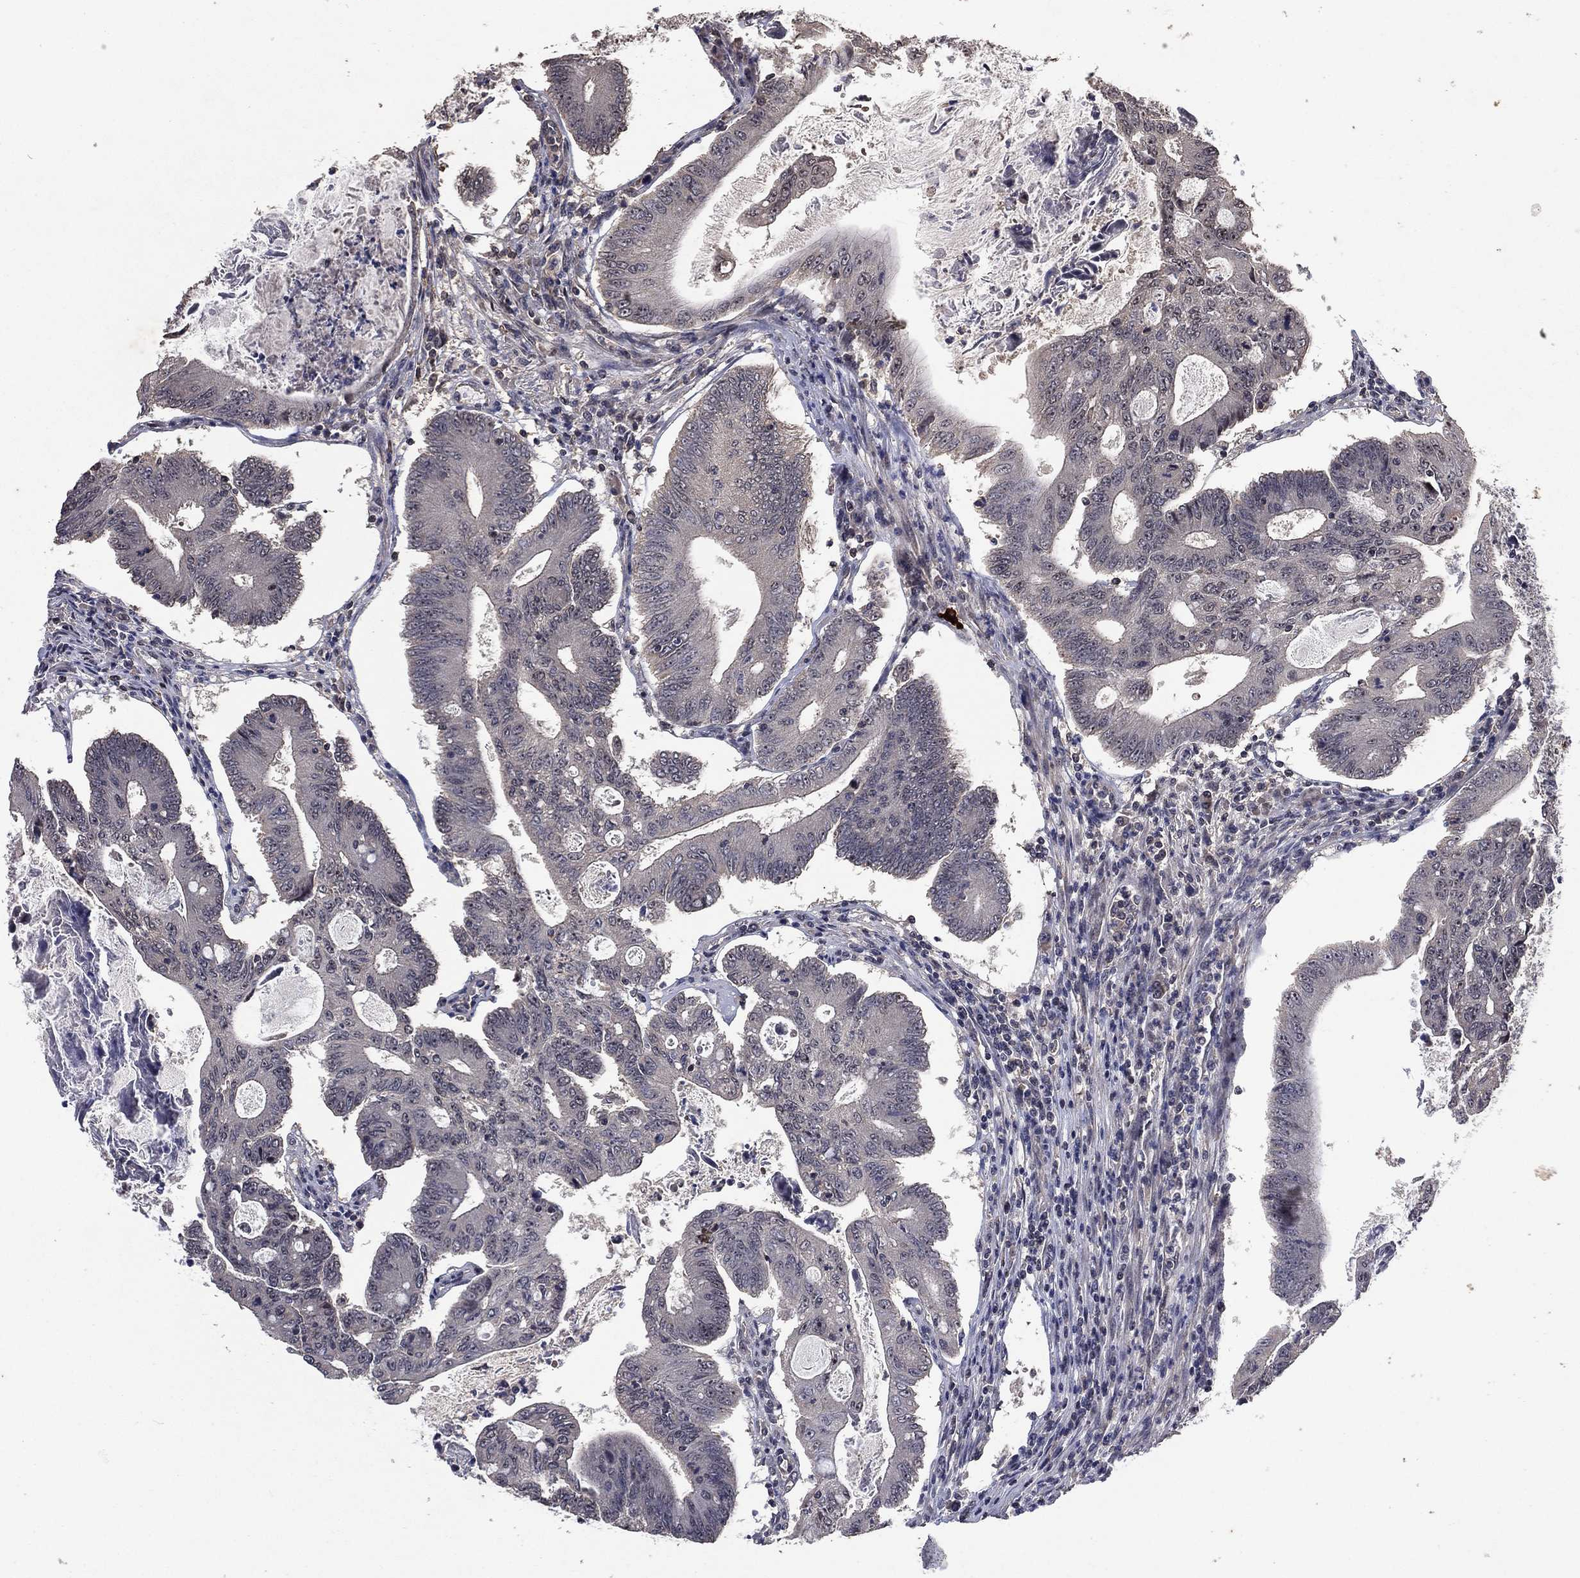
{"staining": {"intensity": "negative", "quantity": "none", "location": "none"}, "tissue": "colorectal cancer", "cell_type": "Tumor cells", "image_type": "cancer", "snomed": [{"axis": "morphology", "description": "Adenocarcinoma, NOS"}, {"axis": "topography", "description": "Colon"}], "caption": "Tumor cells show no significant protein positivity in colorectal adenocarcinoma. (DAB IHC visualized using brightfield microscopy, high magnification).", "gene": "NELFCD", "patient": {"sex": "female", "age": 70}}